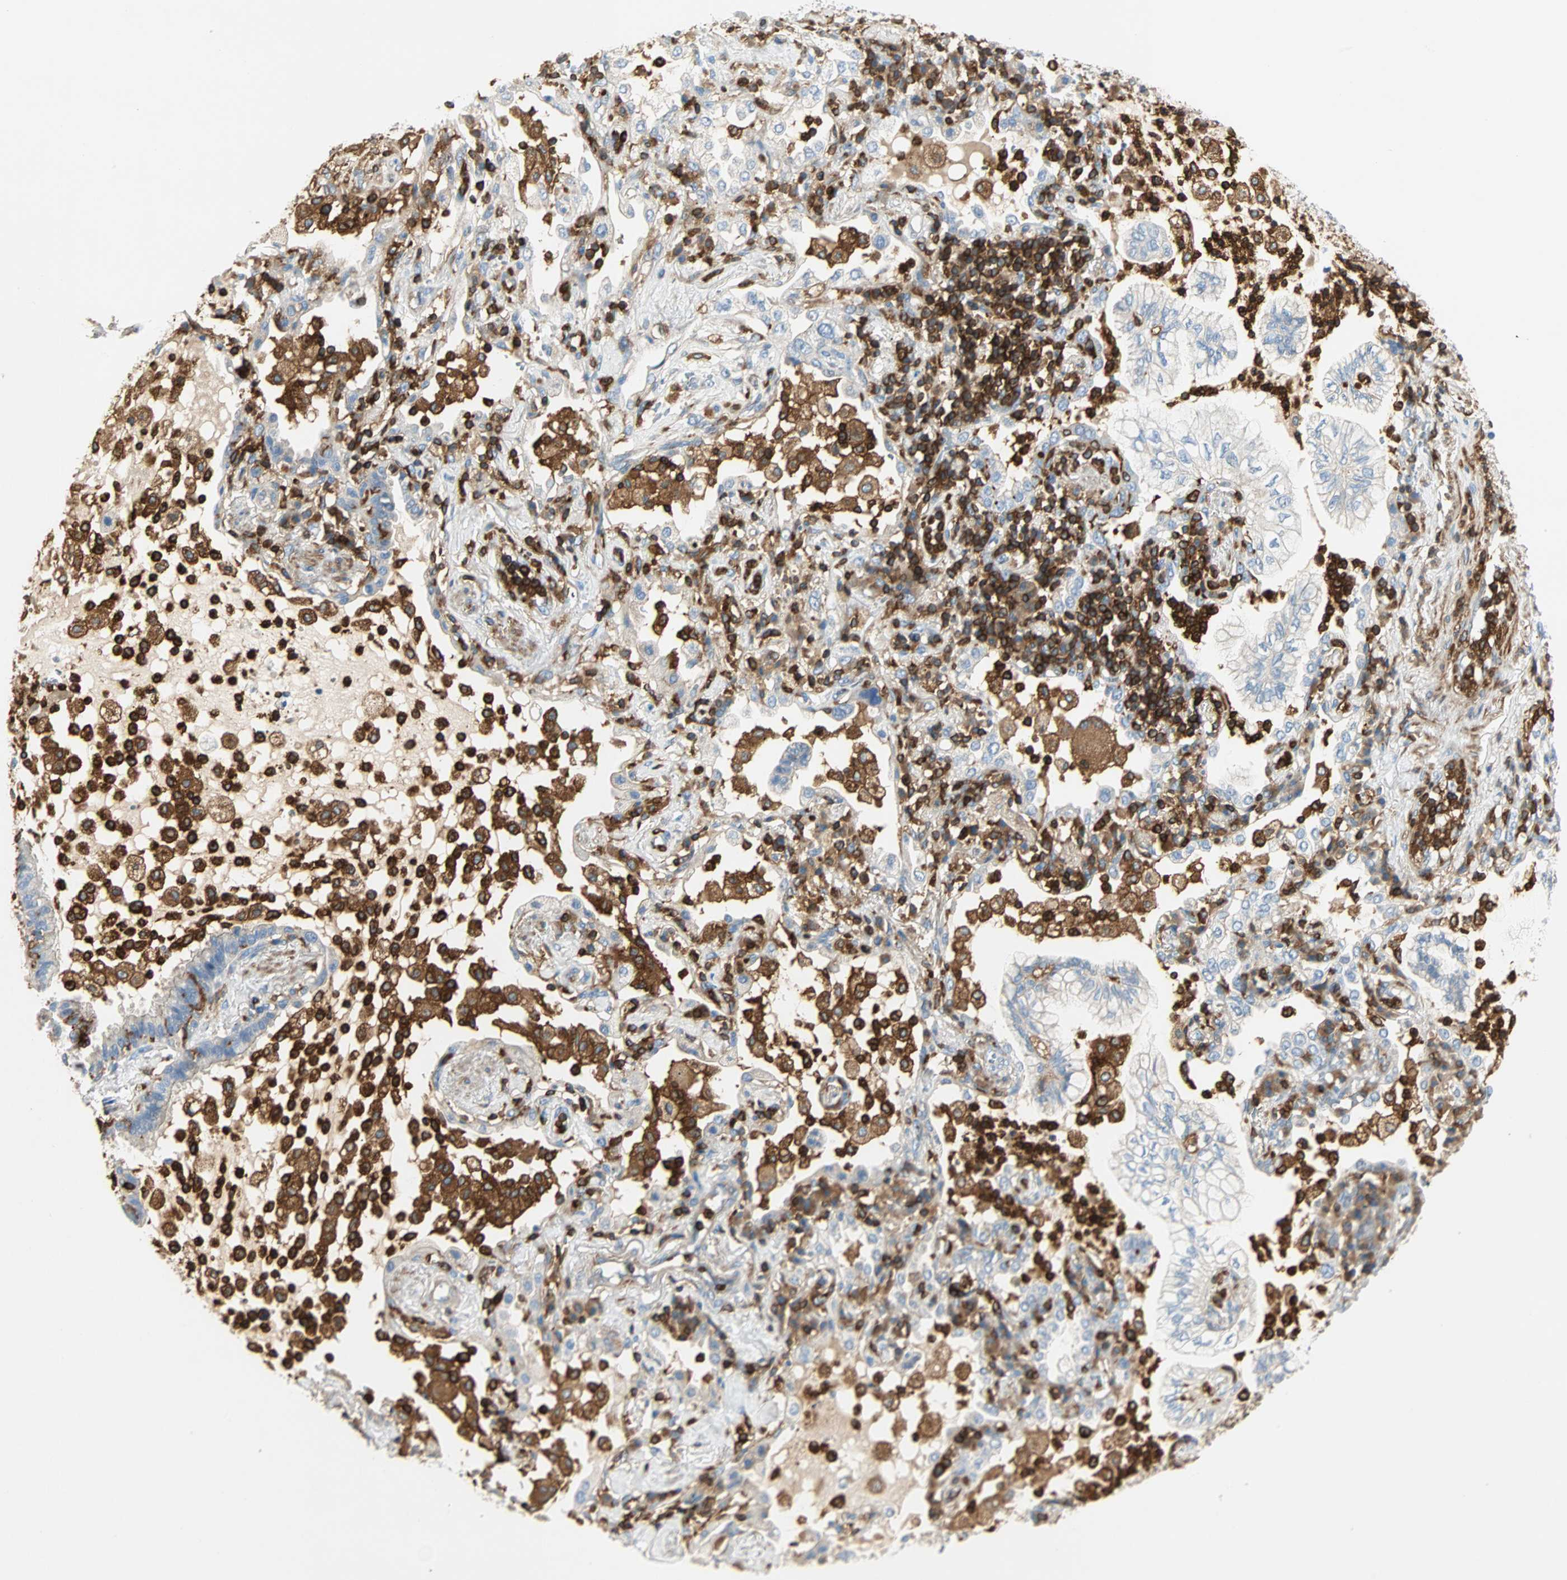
{"staining": {"intensity": "negative", "quantity": "none", "location": "none"}, "tissue": "lung cancer", "cell_type": "Tumor cells", "image_type": "cancer", "snomed": [{"axis": "morphology", "description": "Normal tissue, NOS"}, {"axis": "morphology", "description": "Adenocarcinoma, NOS"}, {"axis": "topography", "description": "Bronchus"}, {"axis": "topography", "description": "Lung"}], "caption": "A histopathology image of lung adenocarcinoma stained for a protein shows no brown staining in tumor cells.", "gene": "FMNL1", "patient": {"sex": "female", "age": 70}}